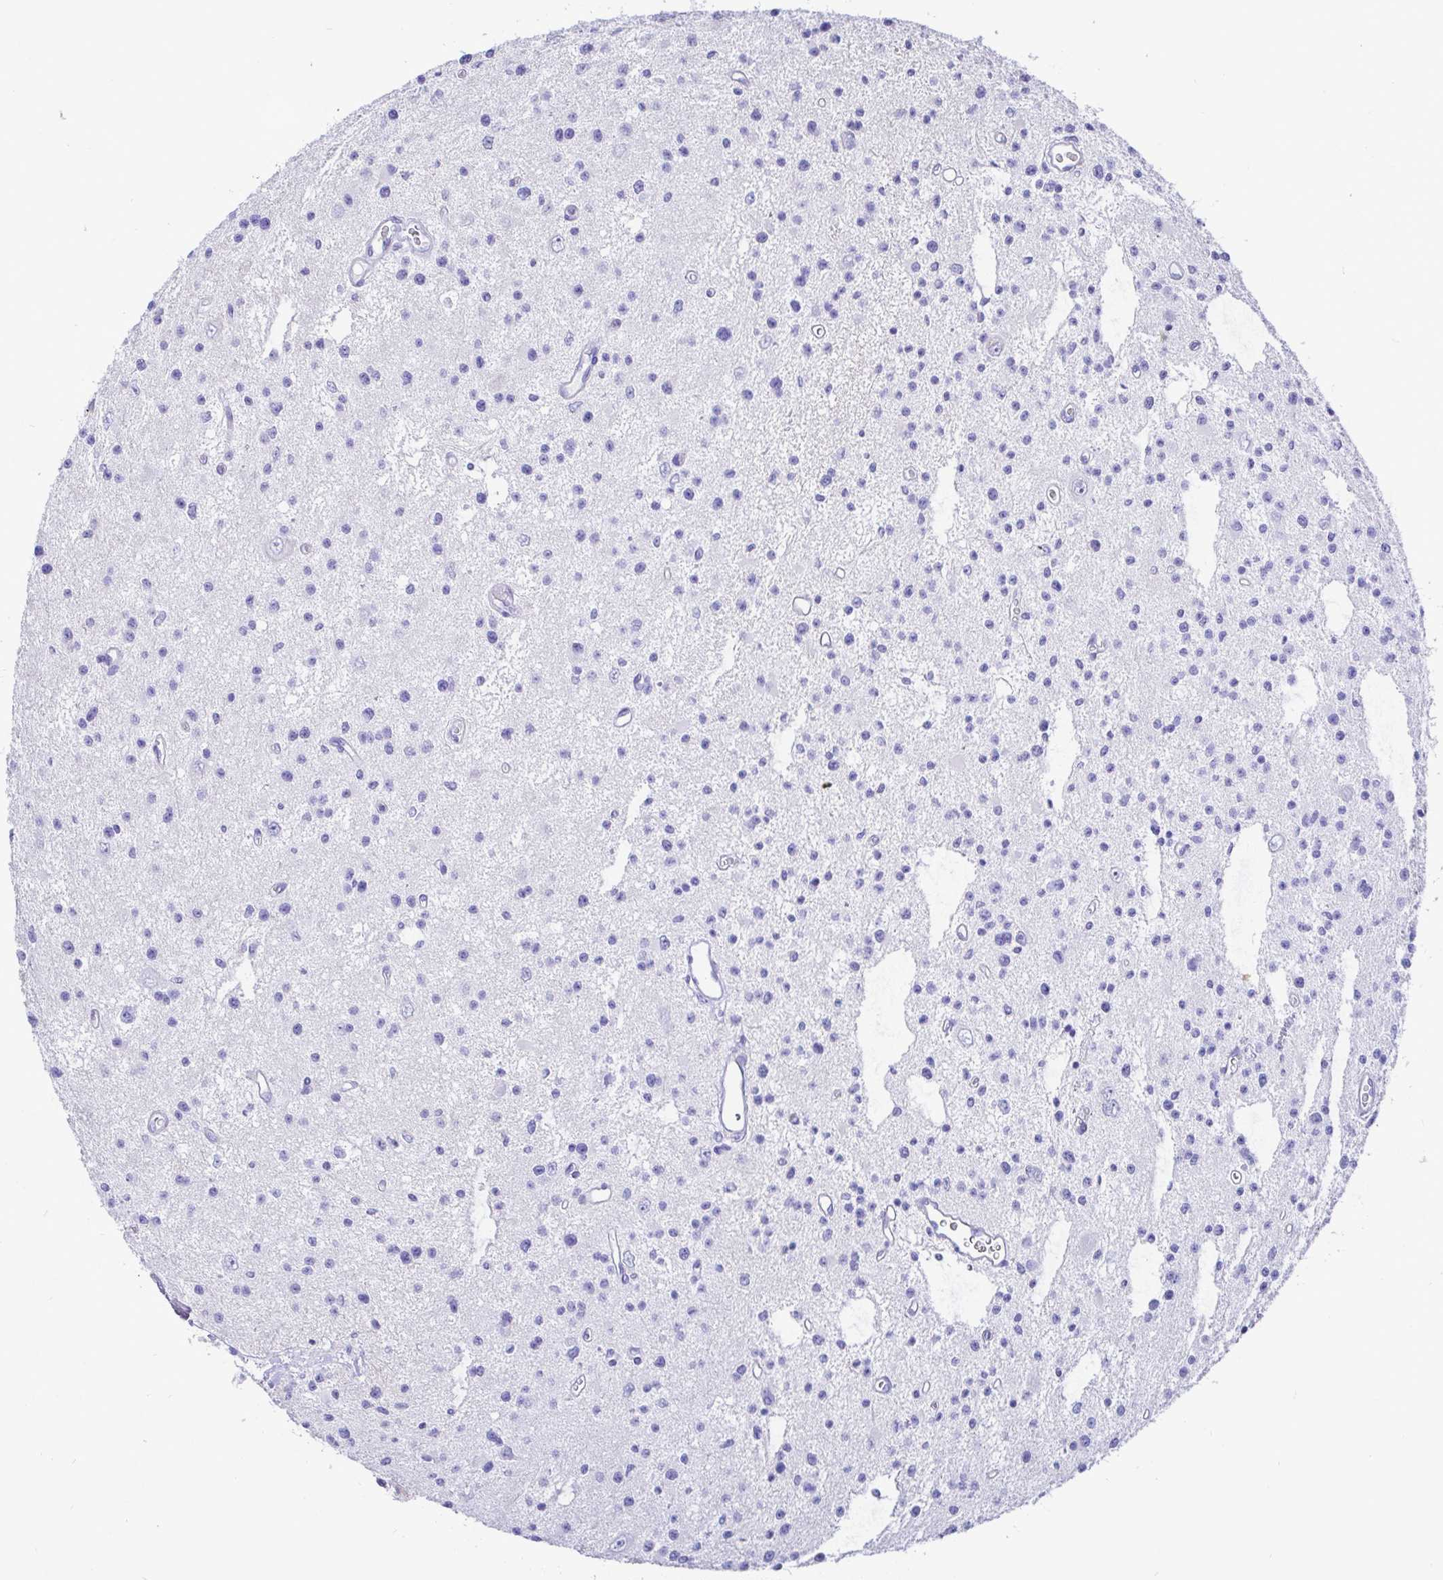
{"staining": {"intensity": "negative", "quantity": "none", "location": "none"}, "tissue": "glioma", "cell_type": "Tumor cells", "image_type": "cancer", "snomed": [{"axis": "morphology", "description": "Glioma, malignant, Low grade"}, {"axis": "topography", "description": "Brain"}], "caption": "A histopathology image of human low-grade glioma (malignant) is negative for staining in tumor cells.", "gene": "CCDC62", "patient": {"sex": "male", "age": 43}}